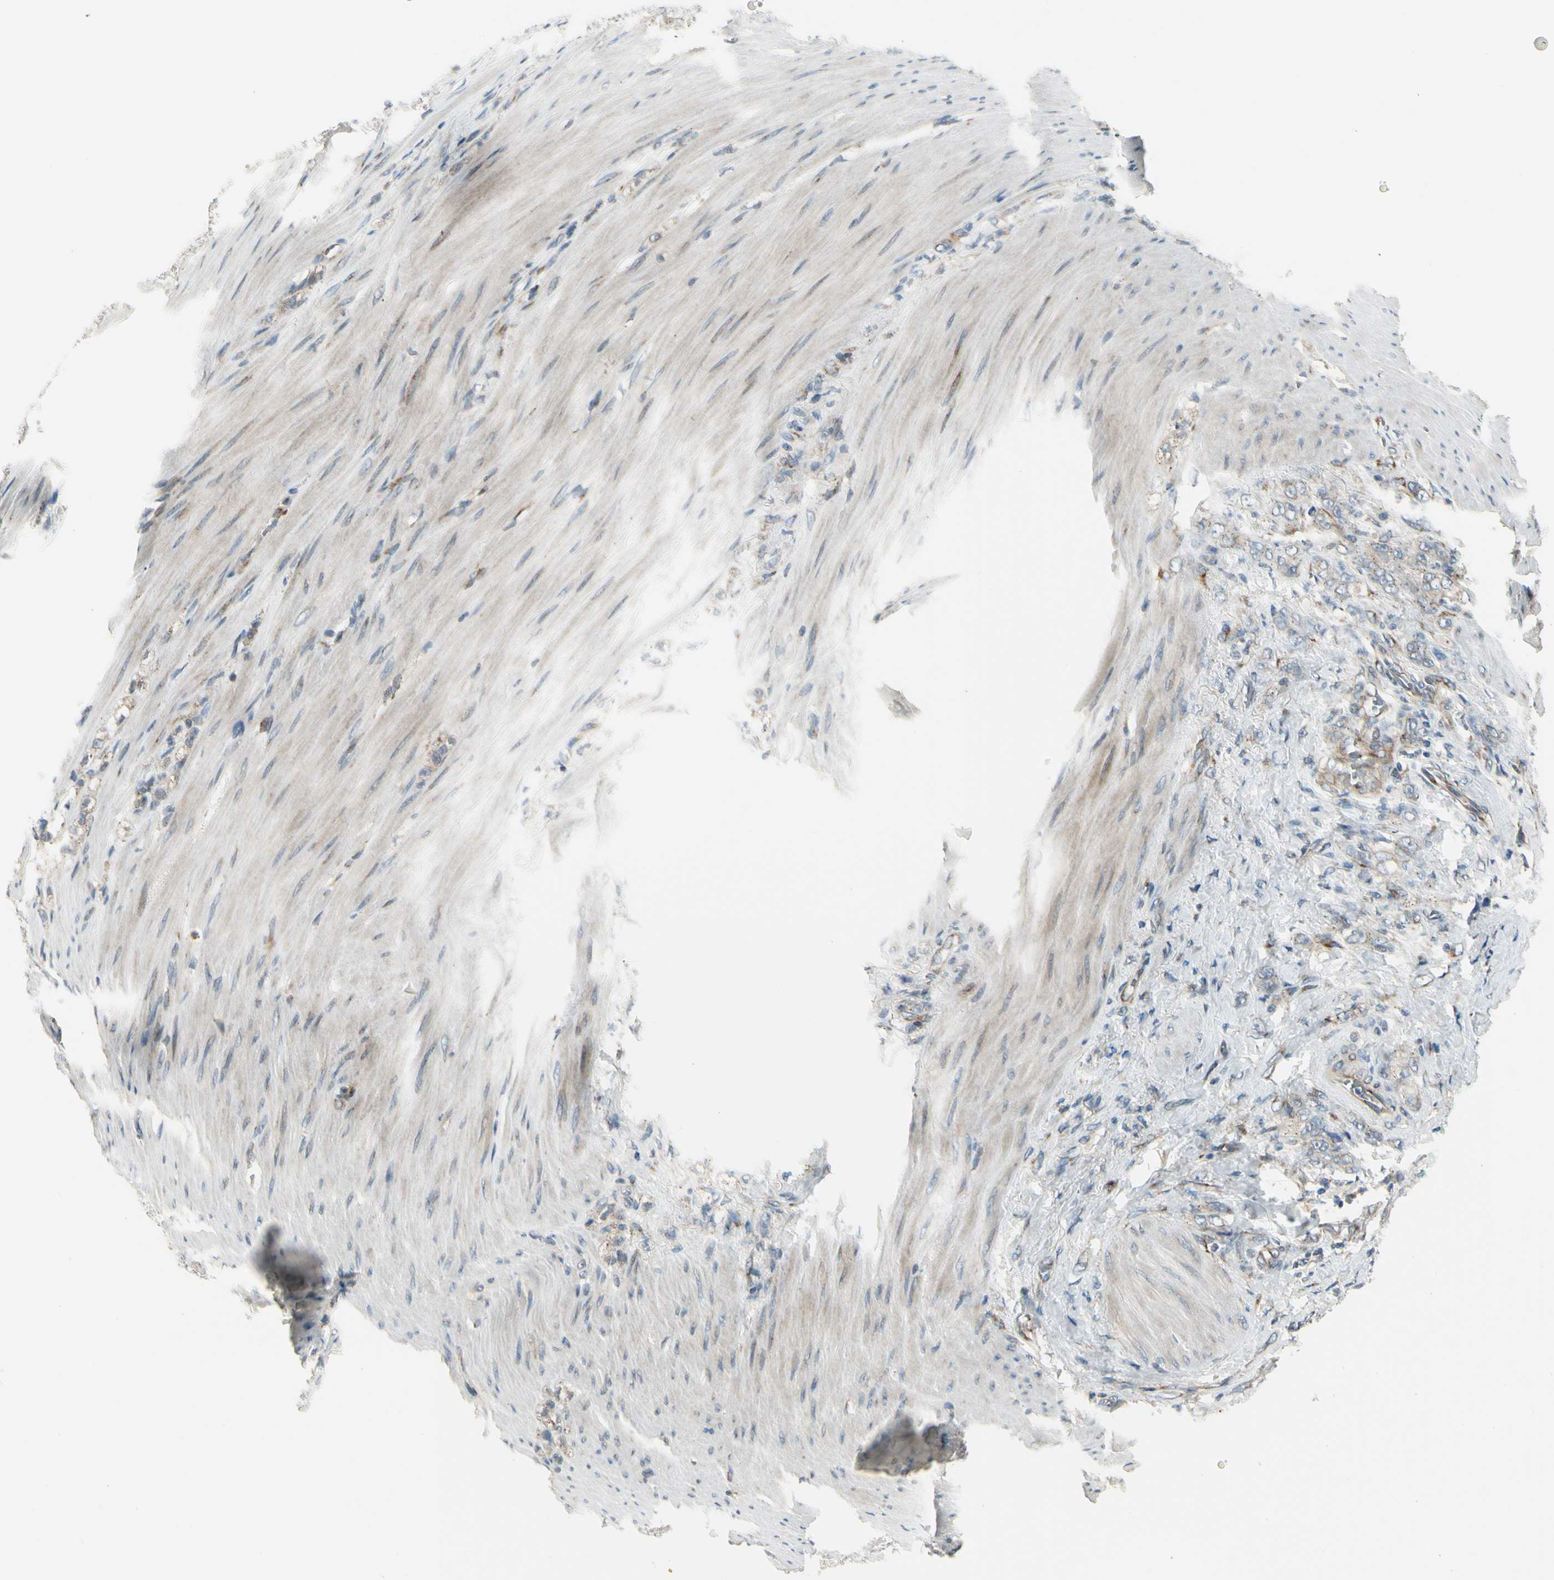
{"staining": {"intensity": "weak", "quantity": "25%-75%", "location": "cytoplasmic/membranous"}, "tissue": "stomach cancer", "cell_type": "Tumor cells", "image_type": "cancer", "snomed": [{"axis": "morphology", "description": "Adenocarcinoma, NOS"}, {"axis": "topography", "description": "Stomach"}], "caption": "Stomach cancer (adenocarcinoma) stained for a protein (brown) reveals weak cytoplasmic/membranous positive positivity in about 25%-75% of tumor cells.", "gene": "MANSC1", "patient": {"sex": "male", "age": 82}}